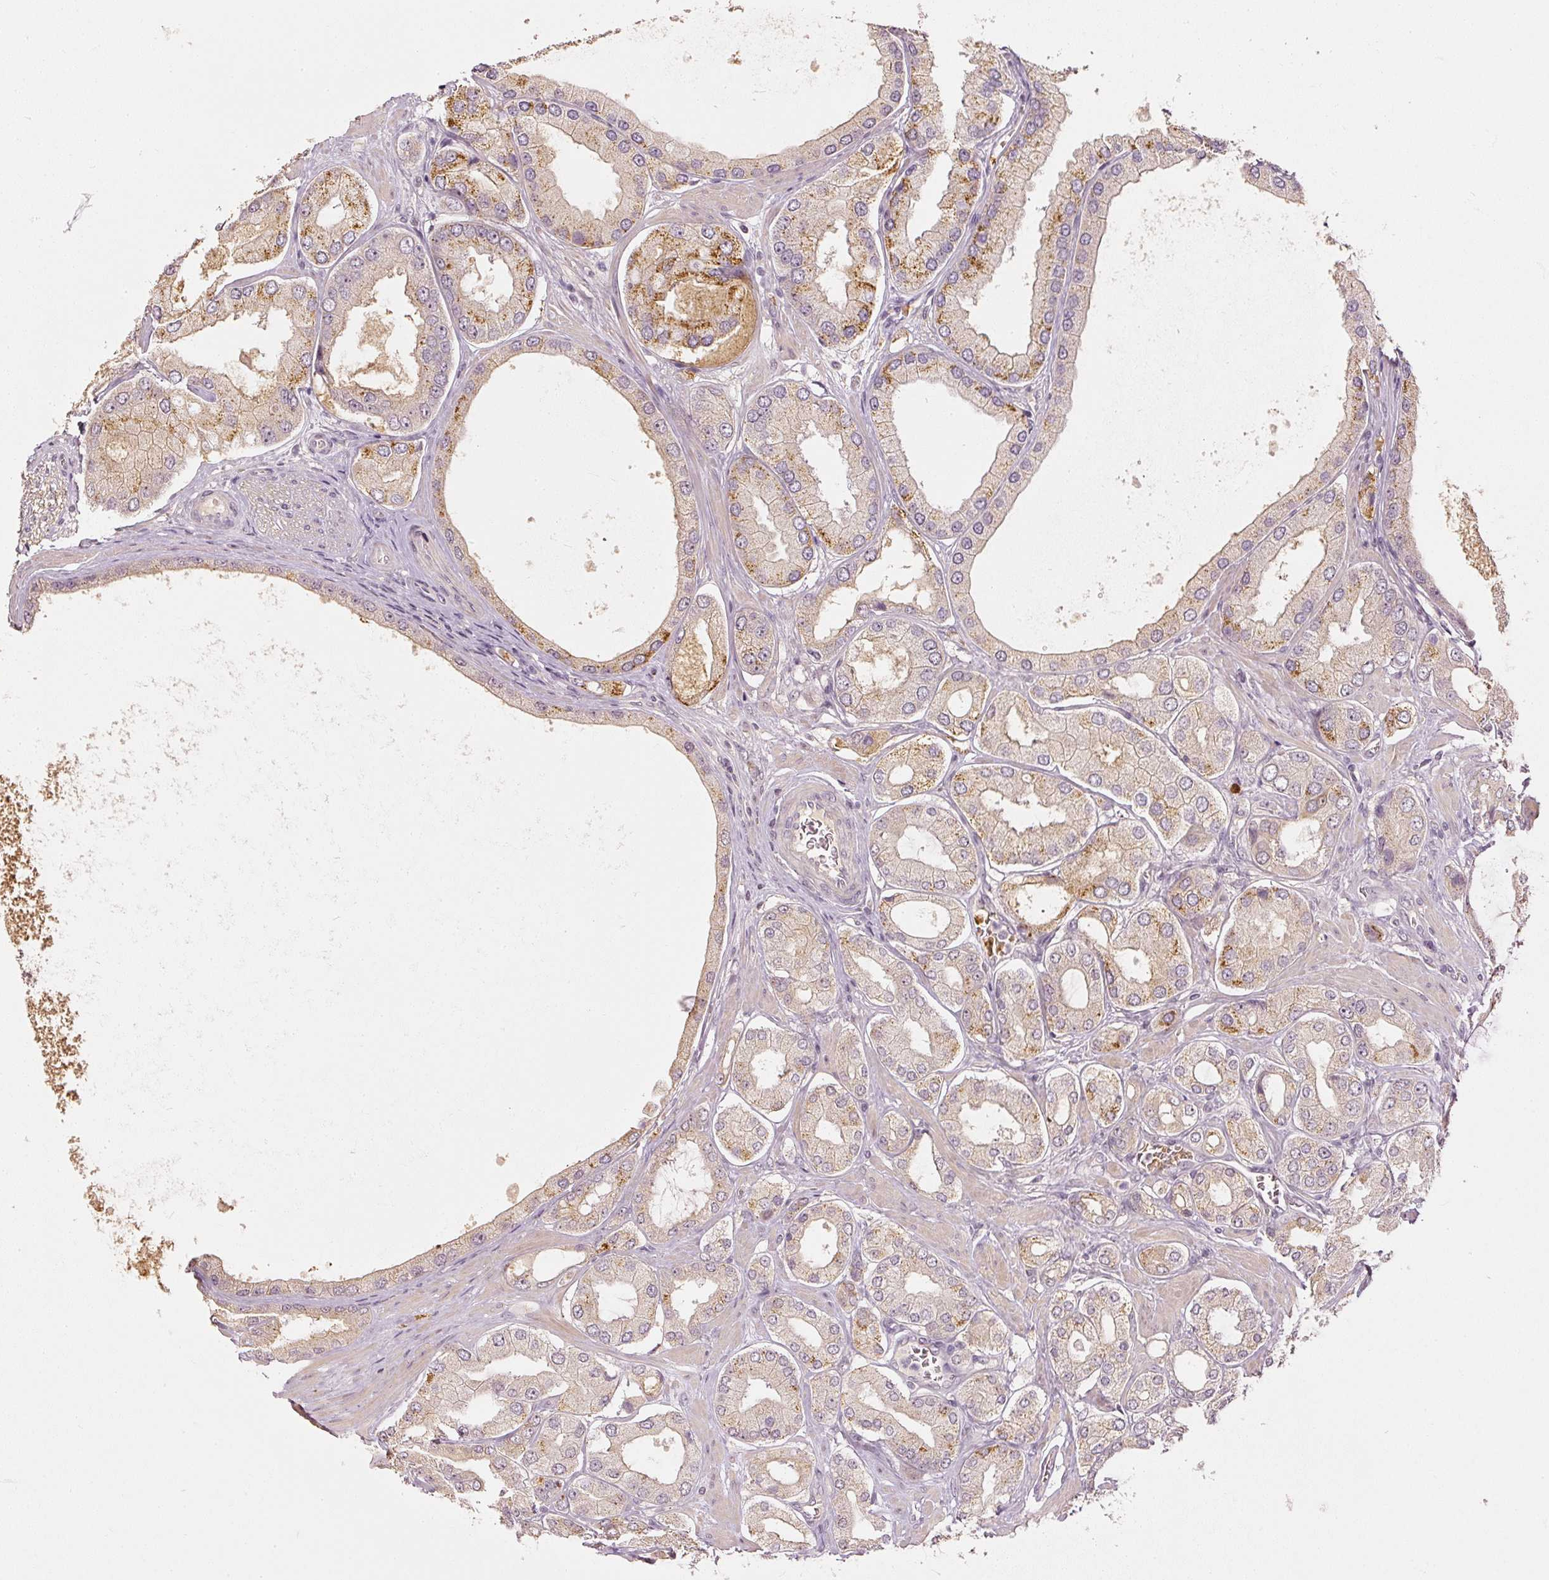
{"staining": {"intensity": "moderate", "quantity": "25%-75%", "location": "cytoplasmic/membranous"}, "tissue": "prostate cancer", "cell_type": "Tumor cells", "image_type": "cancer", "snomed": [{"axis": "morphology", "description": "Adenocarcinoma, Low grade"}, {"axis": "topography", "description": "Prostate"}], "caption": "Prostate low-grade adenocarcinoma stained with immunohistochemistry exhibits moderate cytoplasmic/membranous expression in about 25%-75% of tumor cells.", "gene": "GZMA", "patient": {"sex": "male", "age": 42}}